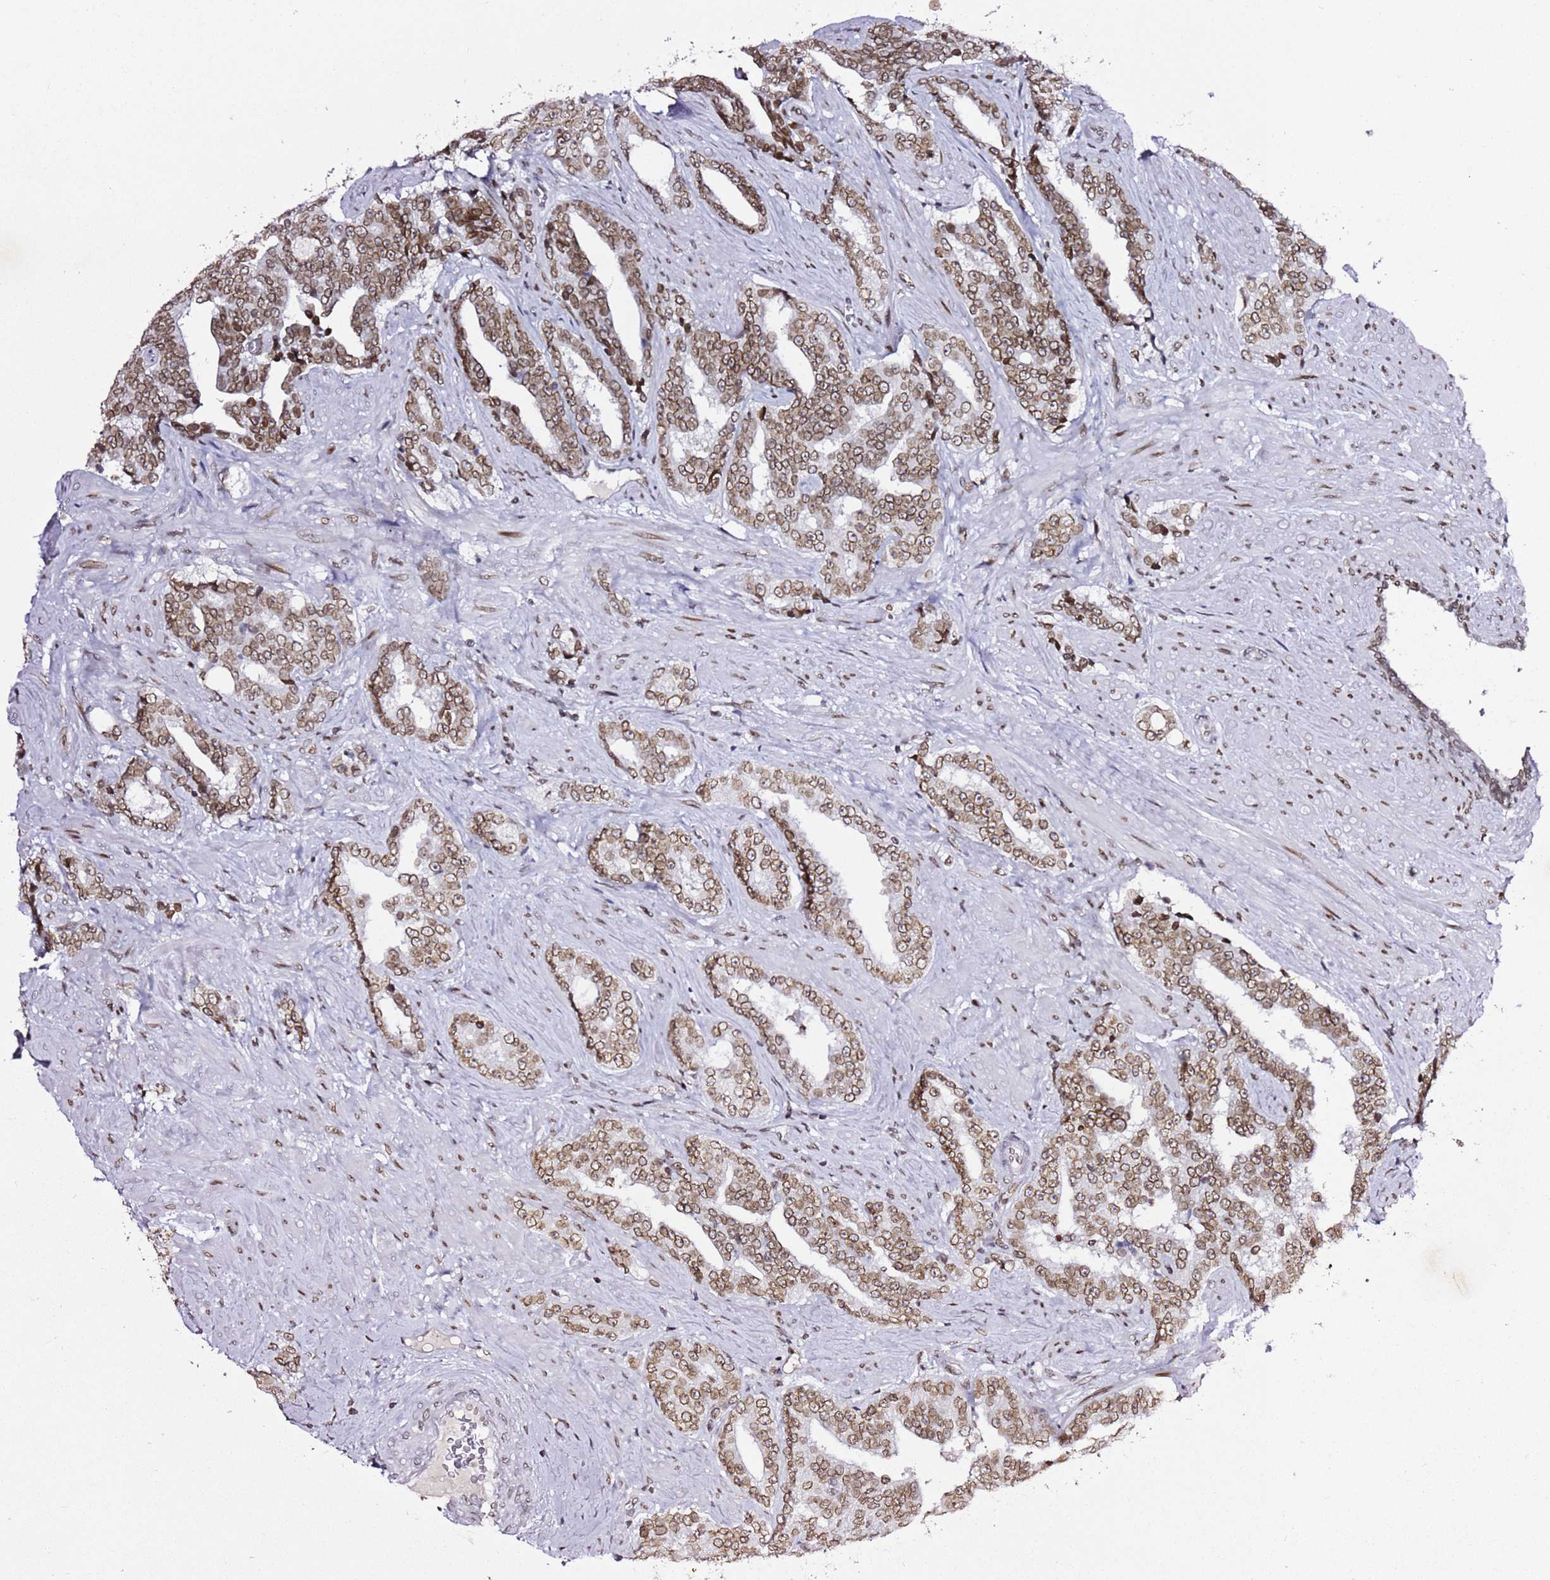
{"staining": {"intensity": "moderate", "quantity": ">75%", "location": "cytoplasmic/membranous,nuclear"}, "tissue": "prostate cancer", "cell_type": "Tumor cells", "image_type": "cancer", "snomed": [{"axis": "morphology", "description": "Adenocarcinoma, High grade"}, {"axis": "topography", "description": "Prostate"}], "caption": "A high-resolution micrograph shows IHC staining of prostate cancer (high-grade adenocarcinoma), which reveals moderate cytoplasmic/membranous and nuclear staining in approximately >75% of tumor cells.", "gene": "POU6F1", "patient": {"sex": "male", "age": 67}}